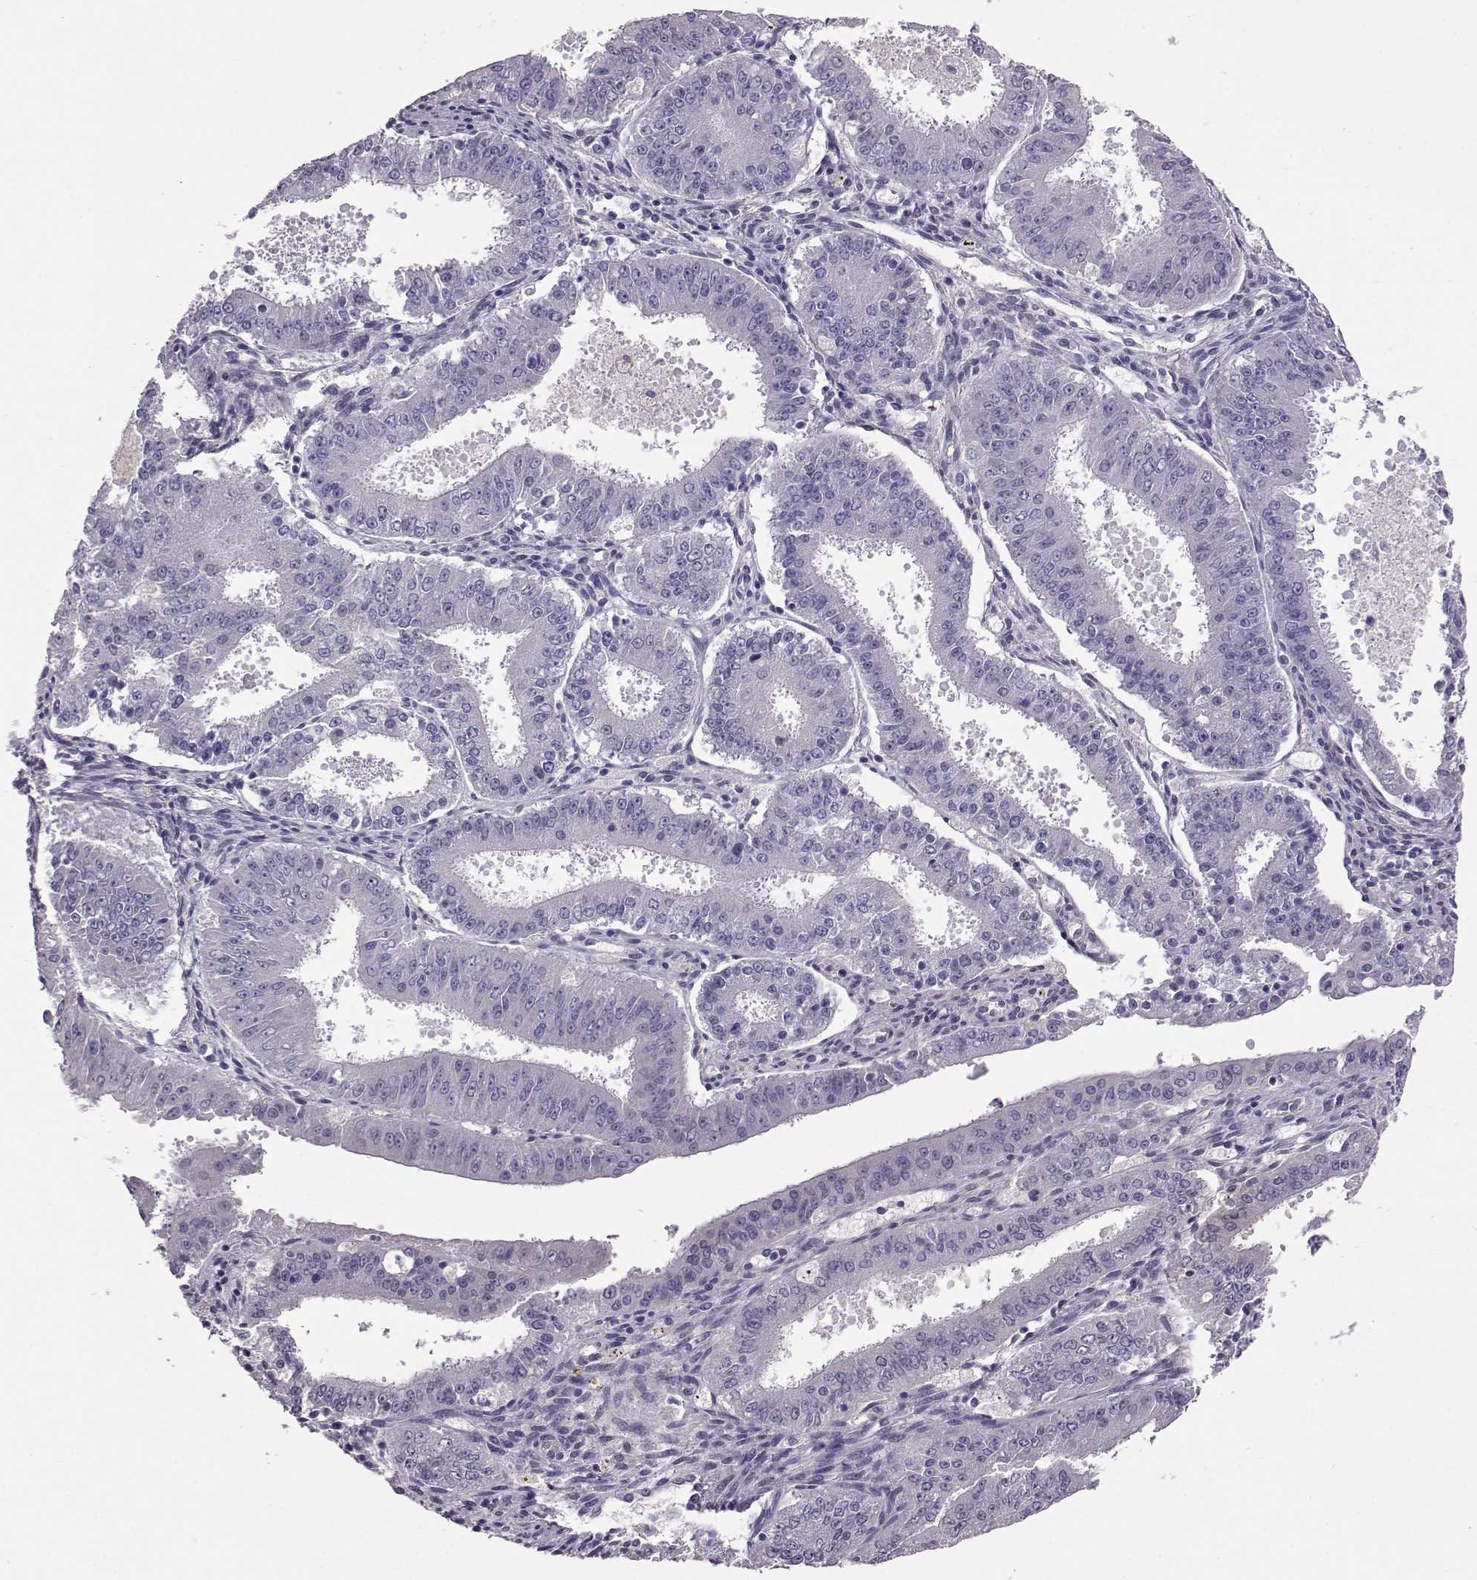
{"staining": {"intensity": "negative", "quantity": "none", "location": "none"}, "tissue": "ovarian cancer", "cell_type": "Tumor cells", "image_type": "cancer", "snomed": [{"axis": "morphology", "description": "Carcinoma, endometroid"}, {"axis": "topography", "description": "Ovary"}], "caption": "DAB immunohistochemical staining of endometroid carcinoma (ovarian) shows no significant staining in tumor cells.", "gene": "ADGRG5", "patient": {"sex": "female", "age": 42}}